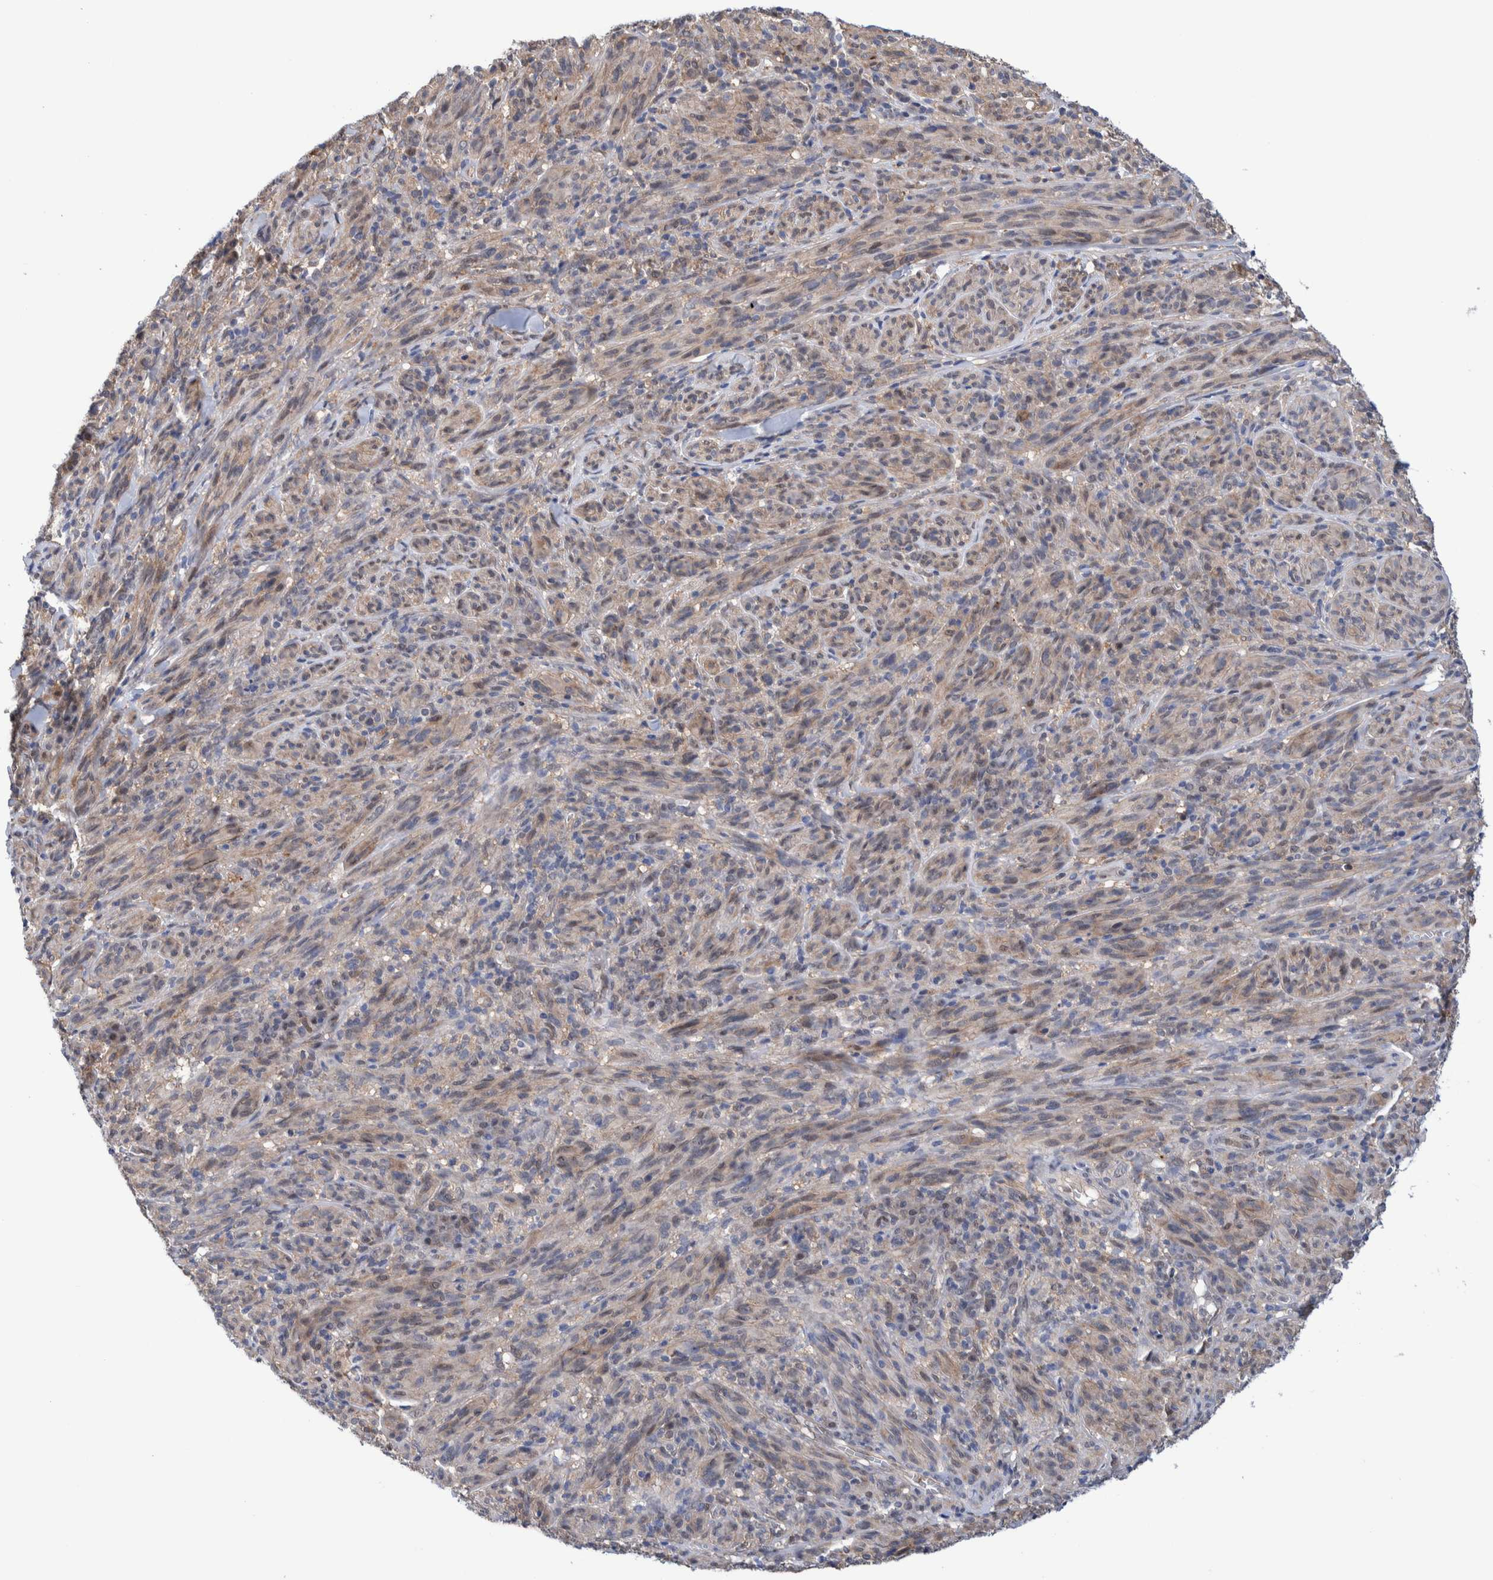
{"staining": {"intensity": "weak", "quantity": ">75%", "location": "cytoplasmic/membranous,nuclear"}, "tissue": "melanoma", "cell_type": "Tumor cells", "image_type": "cancer", "snomed": [{"axis": "morphology", "description": "Malignant melanoma, NOS"}, {"axis": "topography", "description": "Skin of head"}], "caption": "Malignant melanoma was stained to show a protein in brown. There is low levels of weak cytoplasmic/membranous and nuclear expression in approximately >75% of tumor cells.", "gene": "PFAS", "patient": {"sex": "male", "age": 96}}